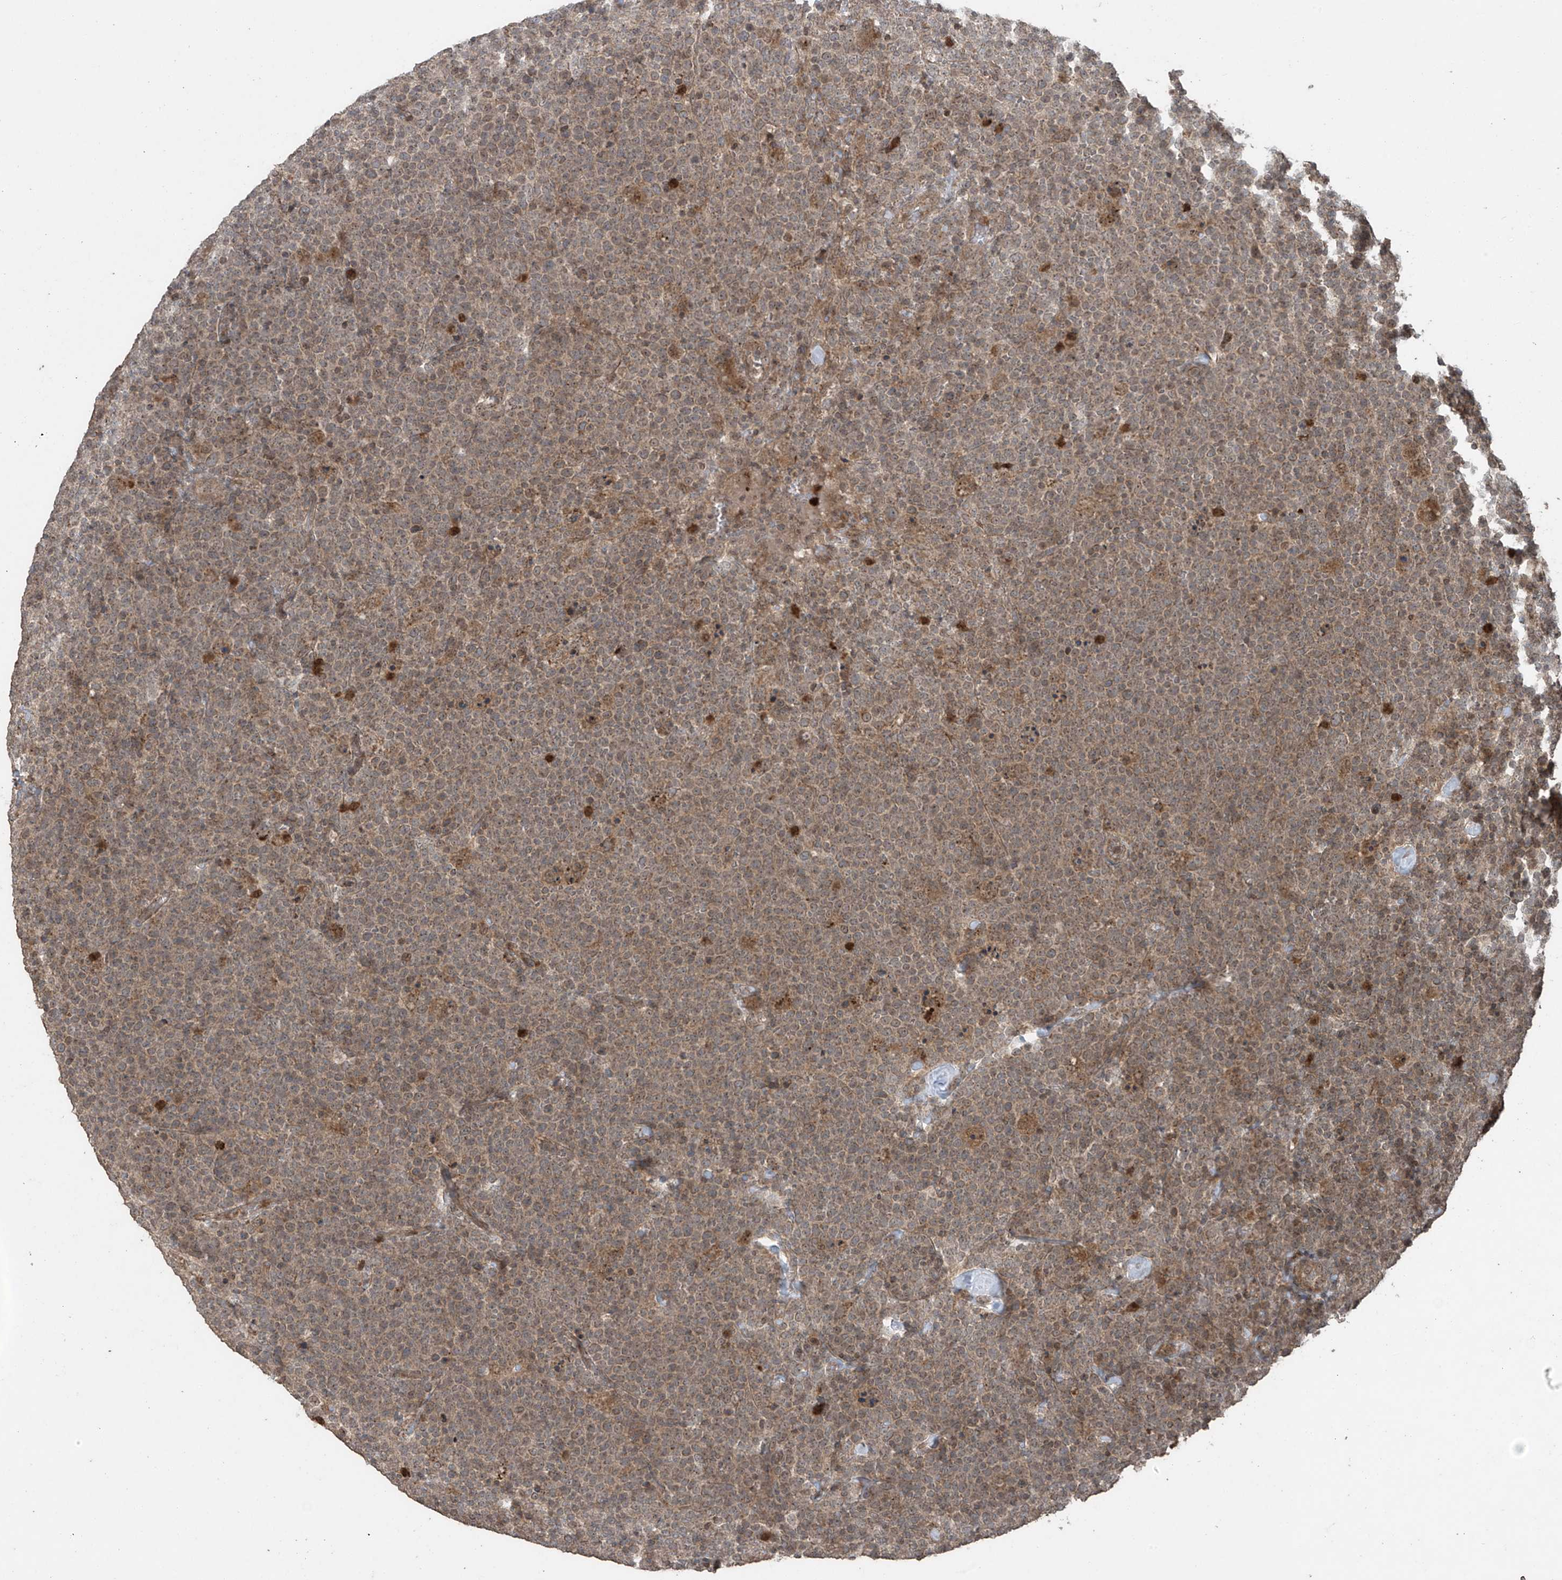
{"staining": {"intensity": "weak", "quantity": "25%-75%", "location": "cytoplasmic/membranous"}, "tissue": "lymphoma", "cell_type": "Tumor cells", "image_type": "cancer", "snomed": [{"axis": "morphology", "description": "Malignant lymphoma, non-Hodgkin's type, High grade"}, {"axis": "topography", "description": "Lymph node"}], "caption": "Protein expression analysis of human lymphoma reveals weak cytoplasmic/membranous positivity in about 25%-75% of tumor cells.", "gene": "PGPEP1", "patient": {"sex": "male", "age": 61}}